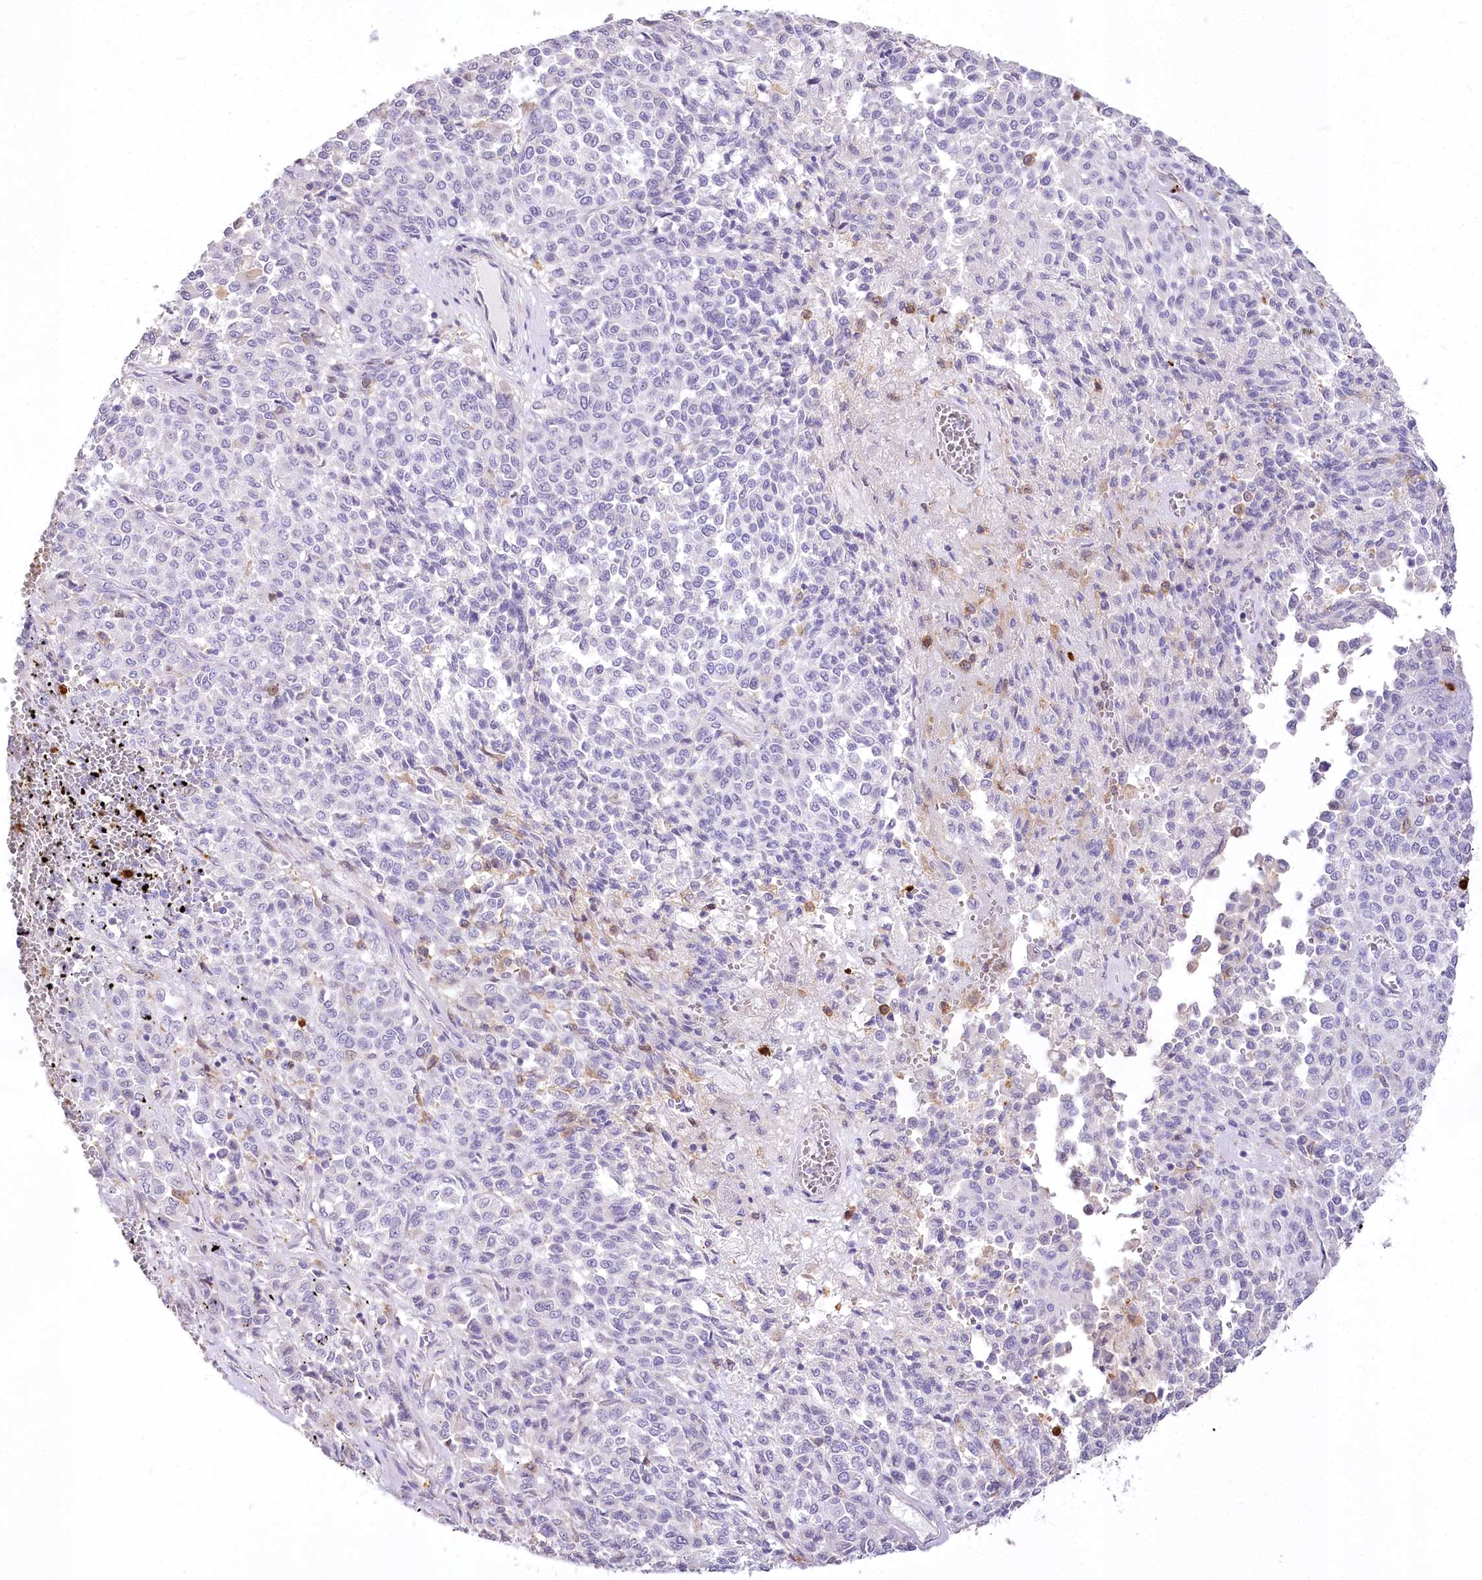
{"staining": {"intensity": "negative", "quantity": "none", "location": "none"}, "tissue": "melanoma", "cell_type": "Tumor cells", "image_type": "cancer", "snomed": [{"axis": "morphology", "description": "Malignant melanoma, Metastatic site"}, {"axis": "topography", "description": "Pancreas"}], "caption": "This photomicrograph is of malignant melanoma (metastatic site) stained with immunohistochemistry to label a protein in brown with the nuclei are counter-stained blue. There is no expression in tumor cells.", "gene": "DPYD", "patient": {"sex": "female", "age": 30}}